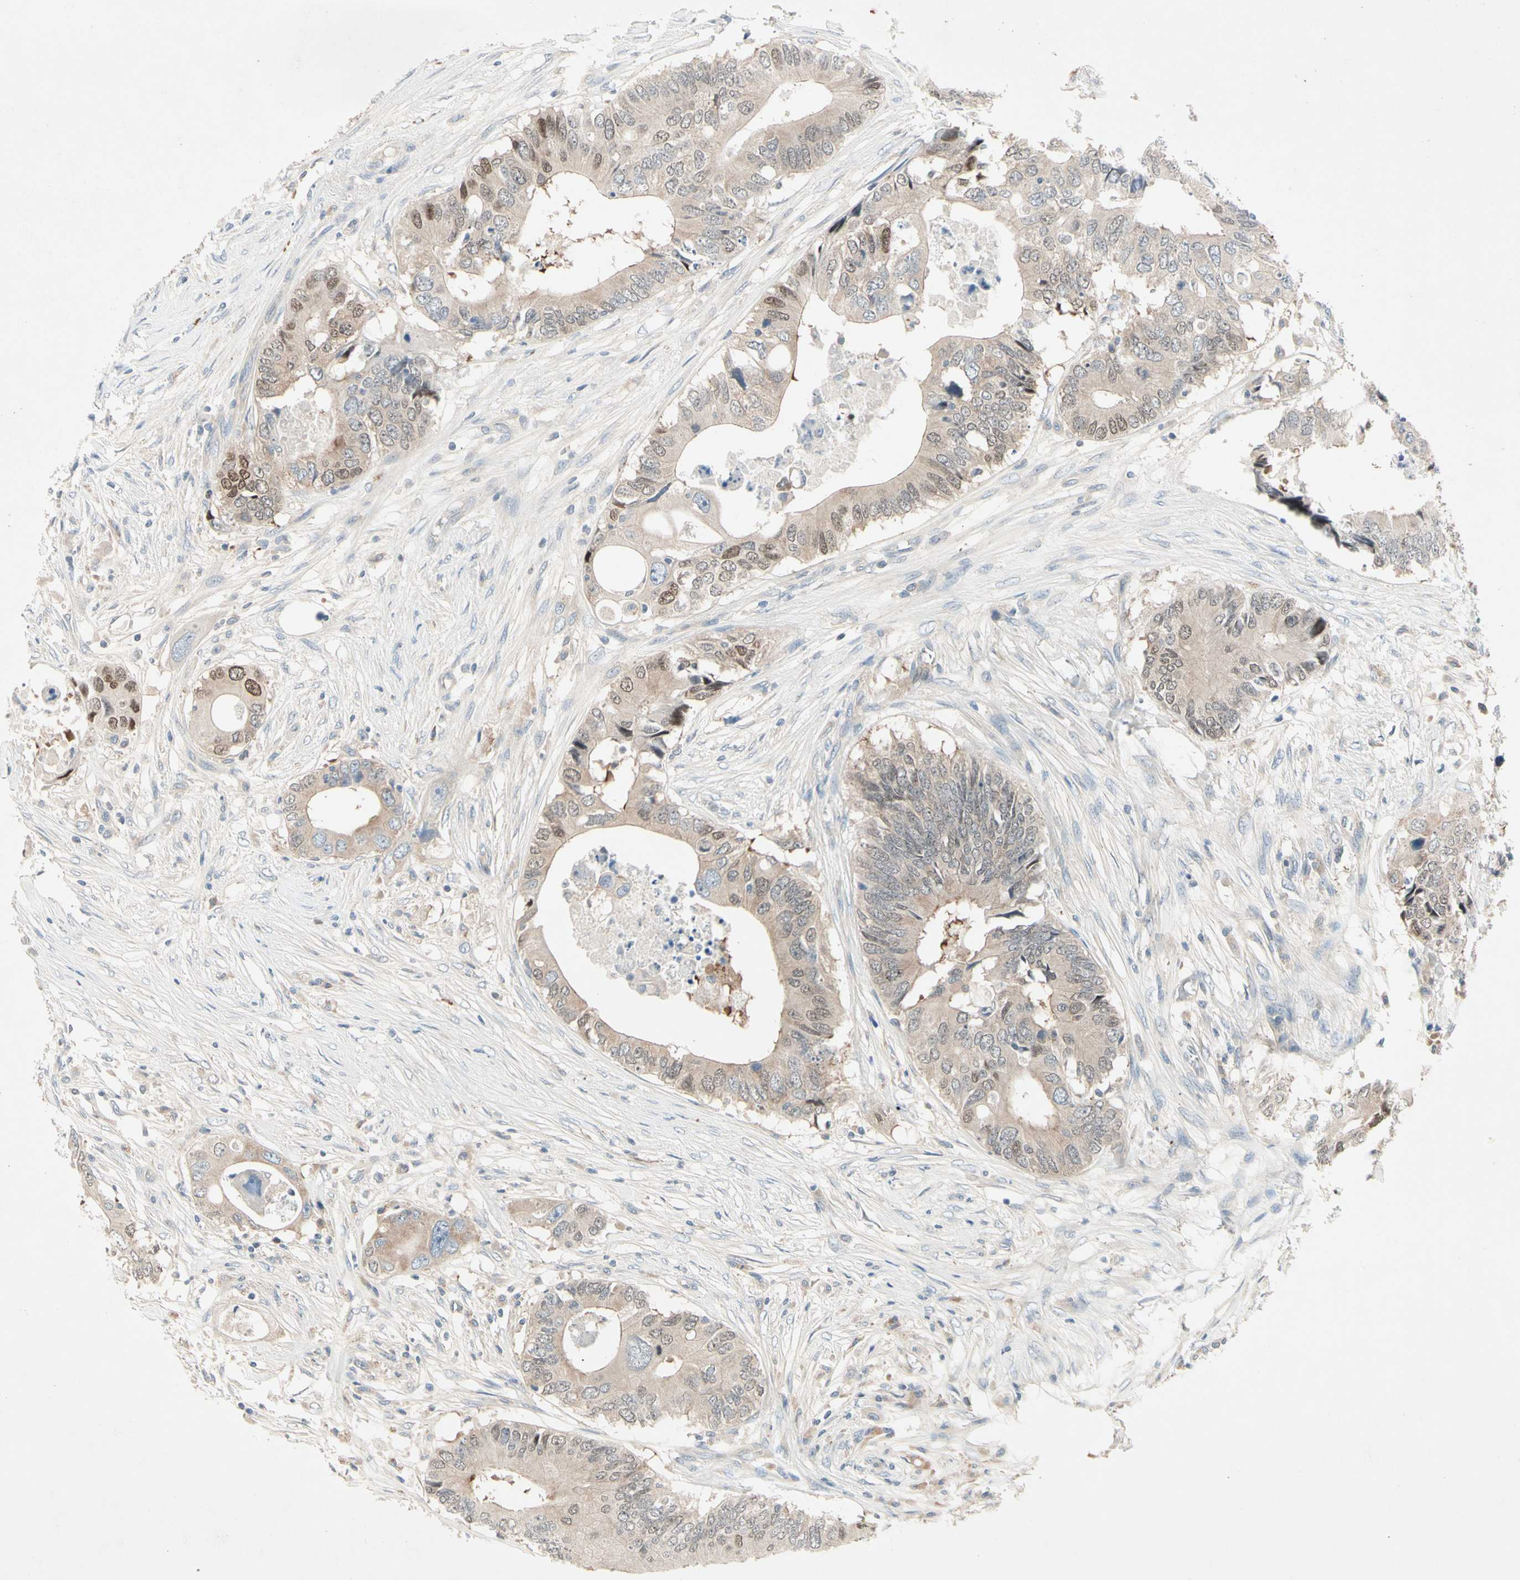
{"staining": {"intensity": "weak", "quantity": "25%-75%", "location": "cytoplasmic/membranous,nuclear"}, "tissue": "colorectal cancer", "cell_type": "Tumor cells", "image_type": "cancer", "snomed": [{"axis": "morphology", "description": "Adenocarcinoma, NOS"}, {"axis": "topography", "description": "Colon"}], "caption": "Immunohistochemistry photomicrograph of neoplastic tissue: human colorectal cancer stained using immunohistochemistry demonstrates low levels of weak protein expression localized specifically in the cytoplasmic/membranous and nuclear of tumor cells, appearing as a cytoplasmic/membranous and nuclear brown color.", "gene": "IL1R1", "patient": {"sex": "male", "age": 71}}